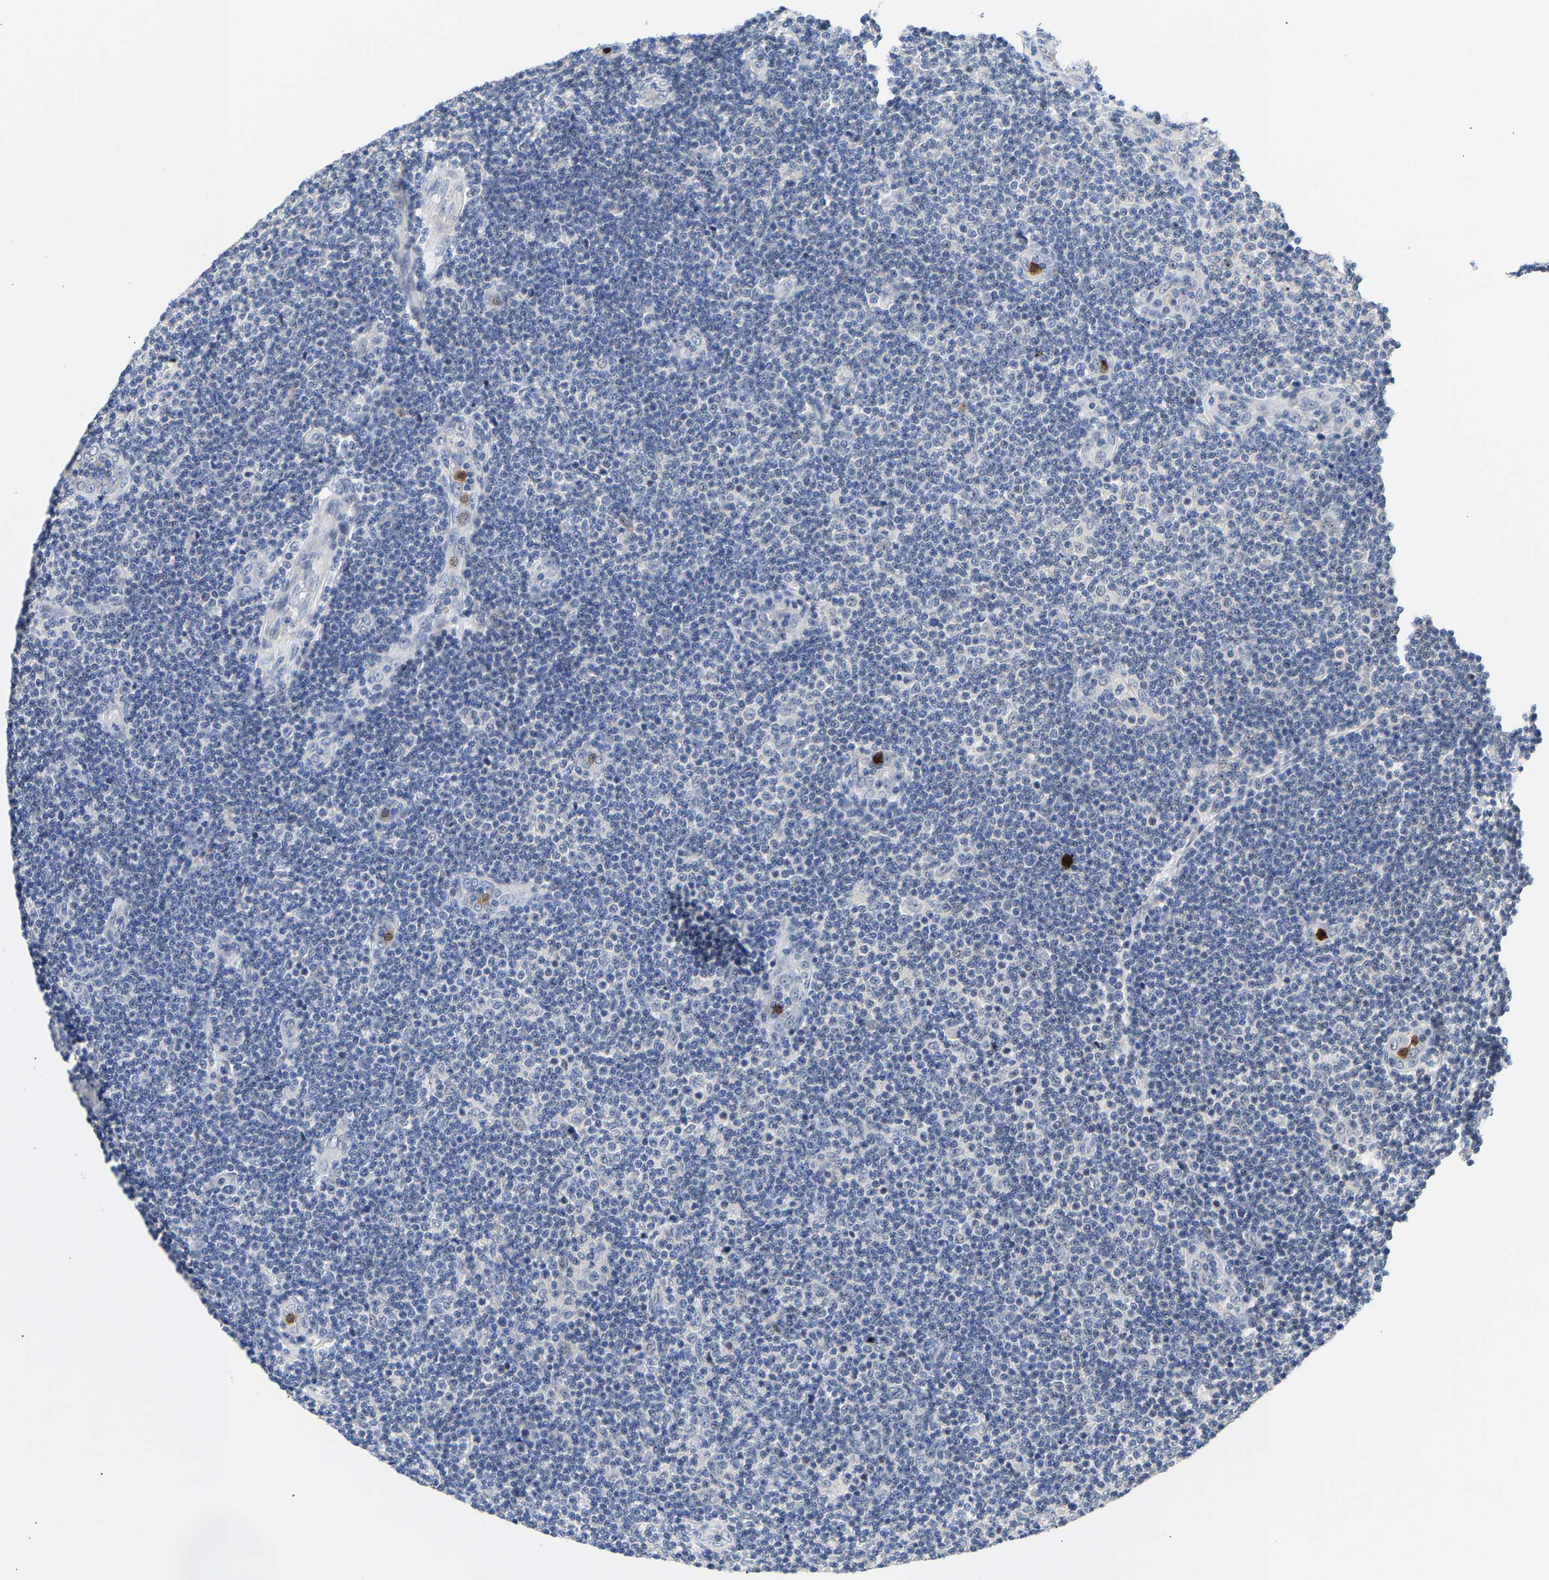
{"staining": {"intensity": "negative", "quantity": "none", "location": "none"}, "tissue": "lymphoma", "cell_type": "Tumor cells", "image_type": "cancer", "snomed": [{"axis": "morphology", "description": "Malignant lymphoma, non-Hodgkin's type, Low grade"}, {"axis": "topography", "description": "Lymph node"}], "caption": "Tumor cells show no significant expression in low-grade malignant lymphoma, non-Hodgkin's type.", "gene": "TDRD7", "patient": {"sex": "male", "age": 83}}